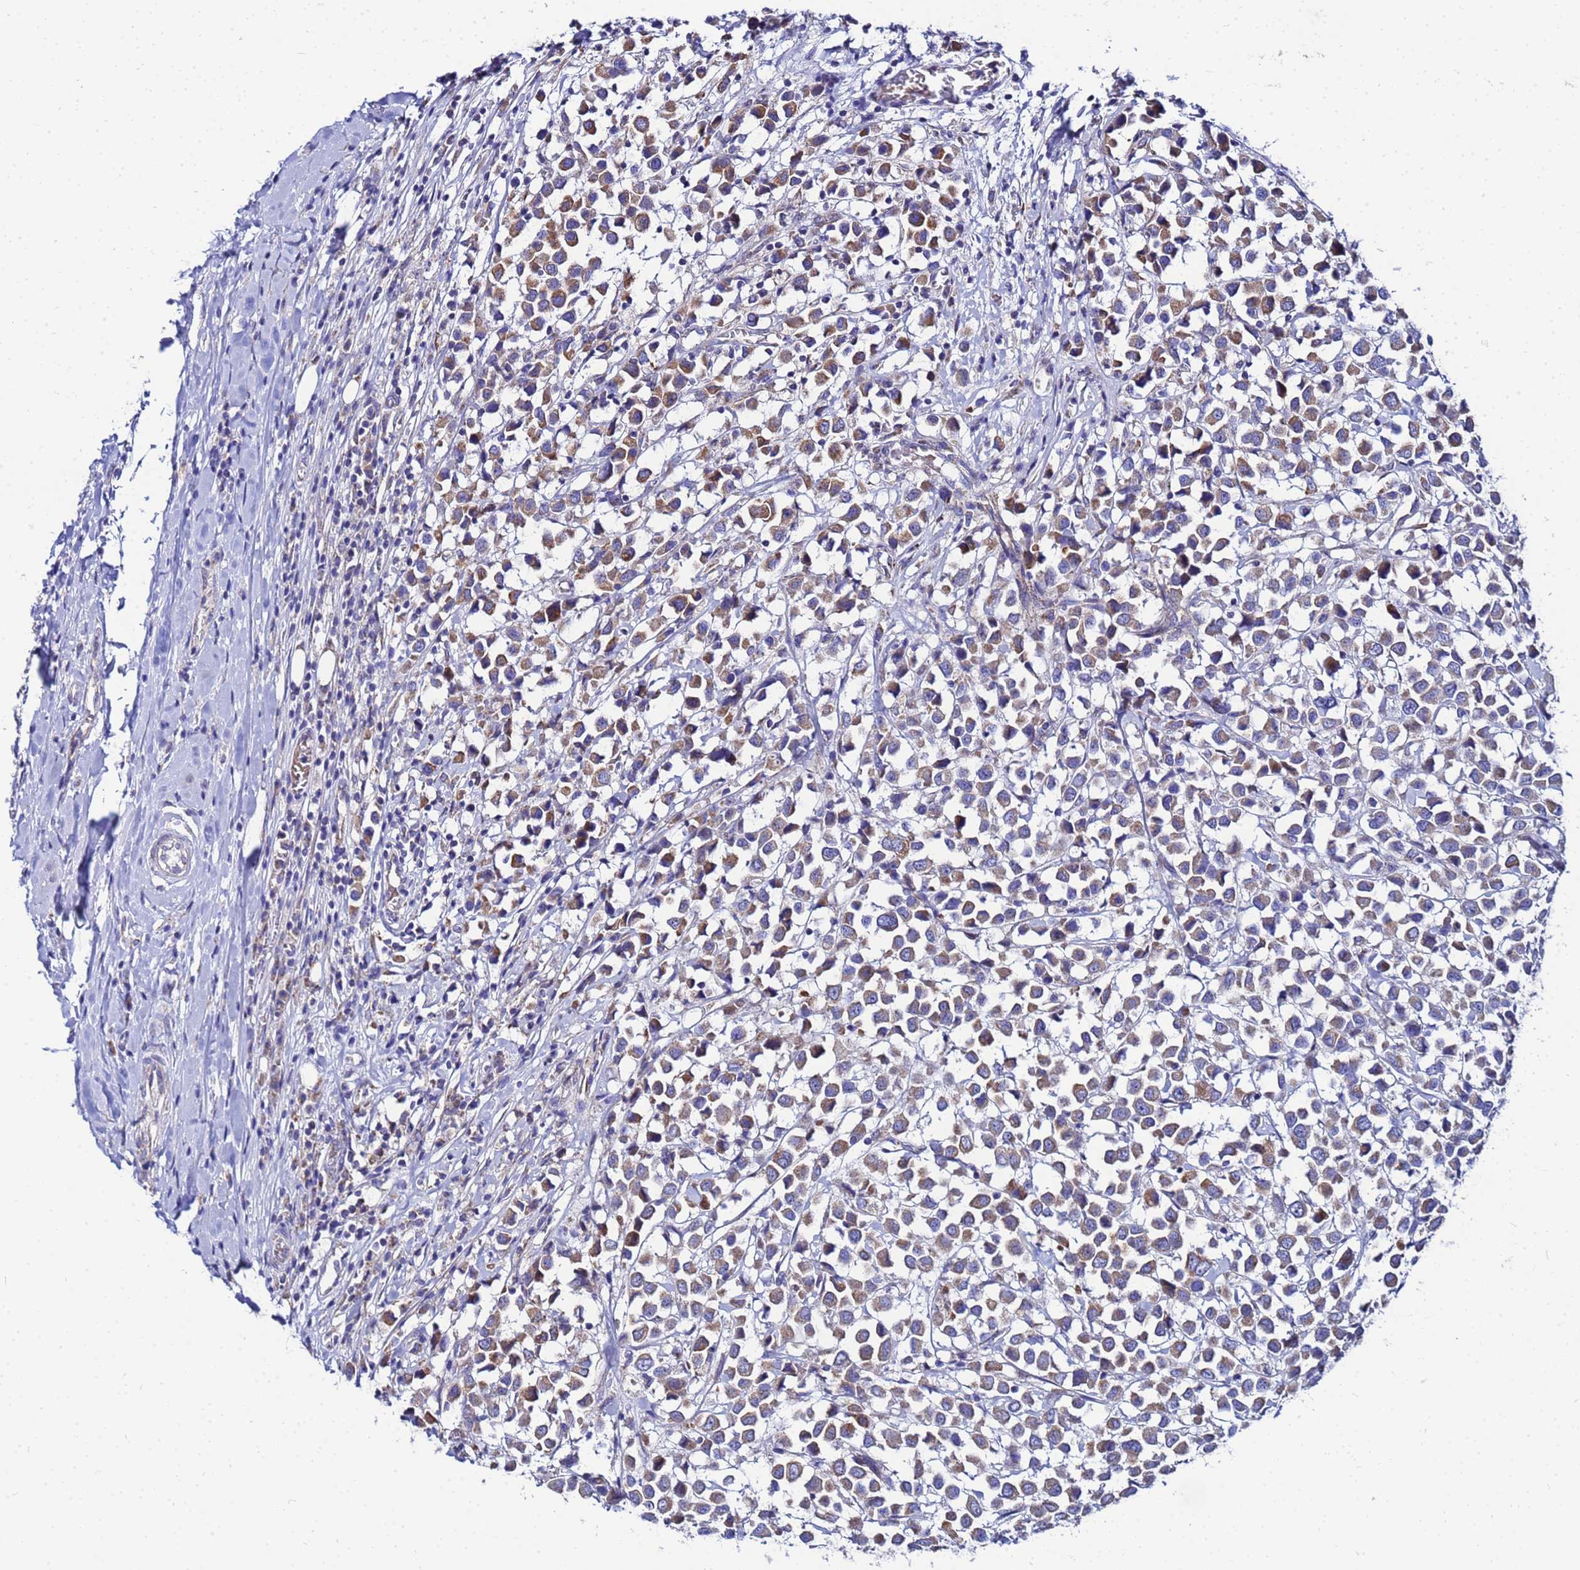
{"staining": {"intensity": "moderate", "quantity": ">75%", "location": "cytoplasmic/membranous"}, "tissue": "breast cancer", "cell_type": "Tumor cells", "image_type": "cancer", "snomed": [{"axis": "morphology", "description": "Duct carcinoma"}, {"axis": "topography", "description": "Breast"}], "caption": "A brown stain labels moderate cytoplasmic/membranous staining of a protein in human breast cancer tumor cells.", "gene": "FAHD2A", "patient": {"sex": "female", "age": 61}}